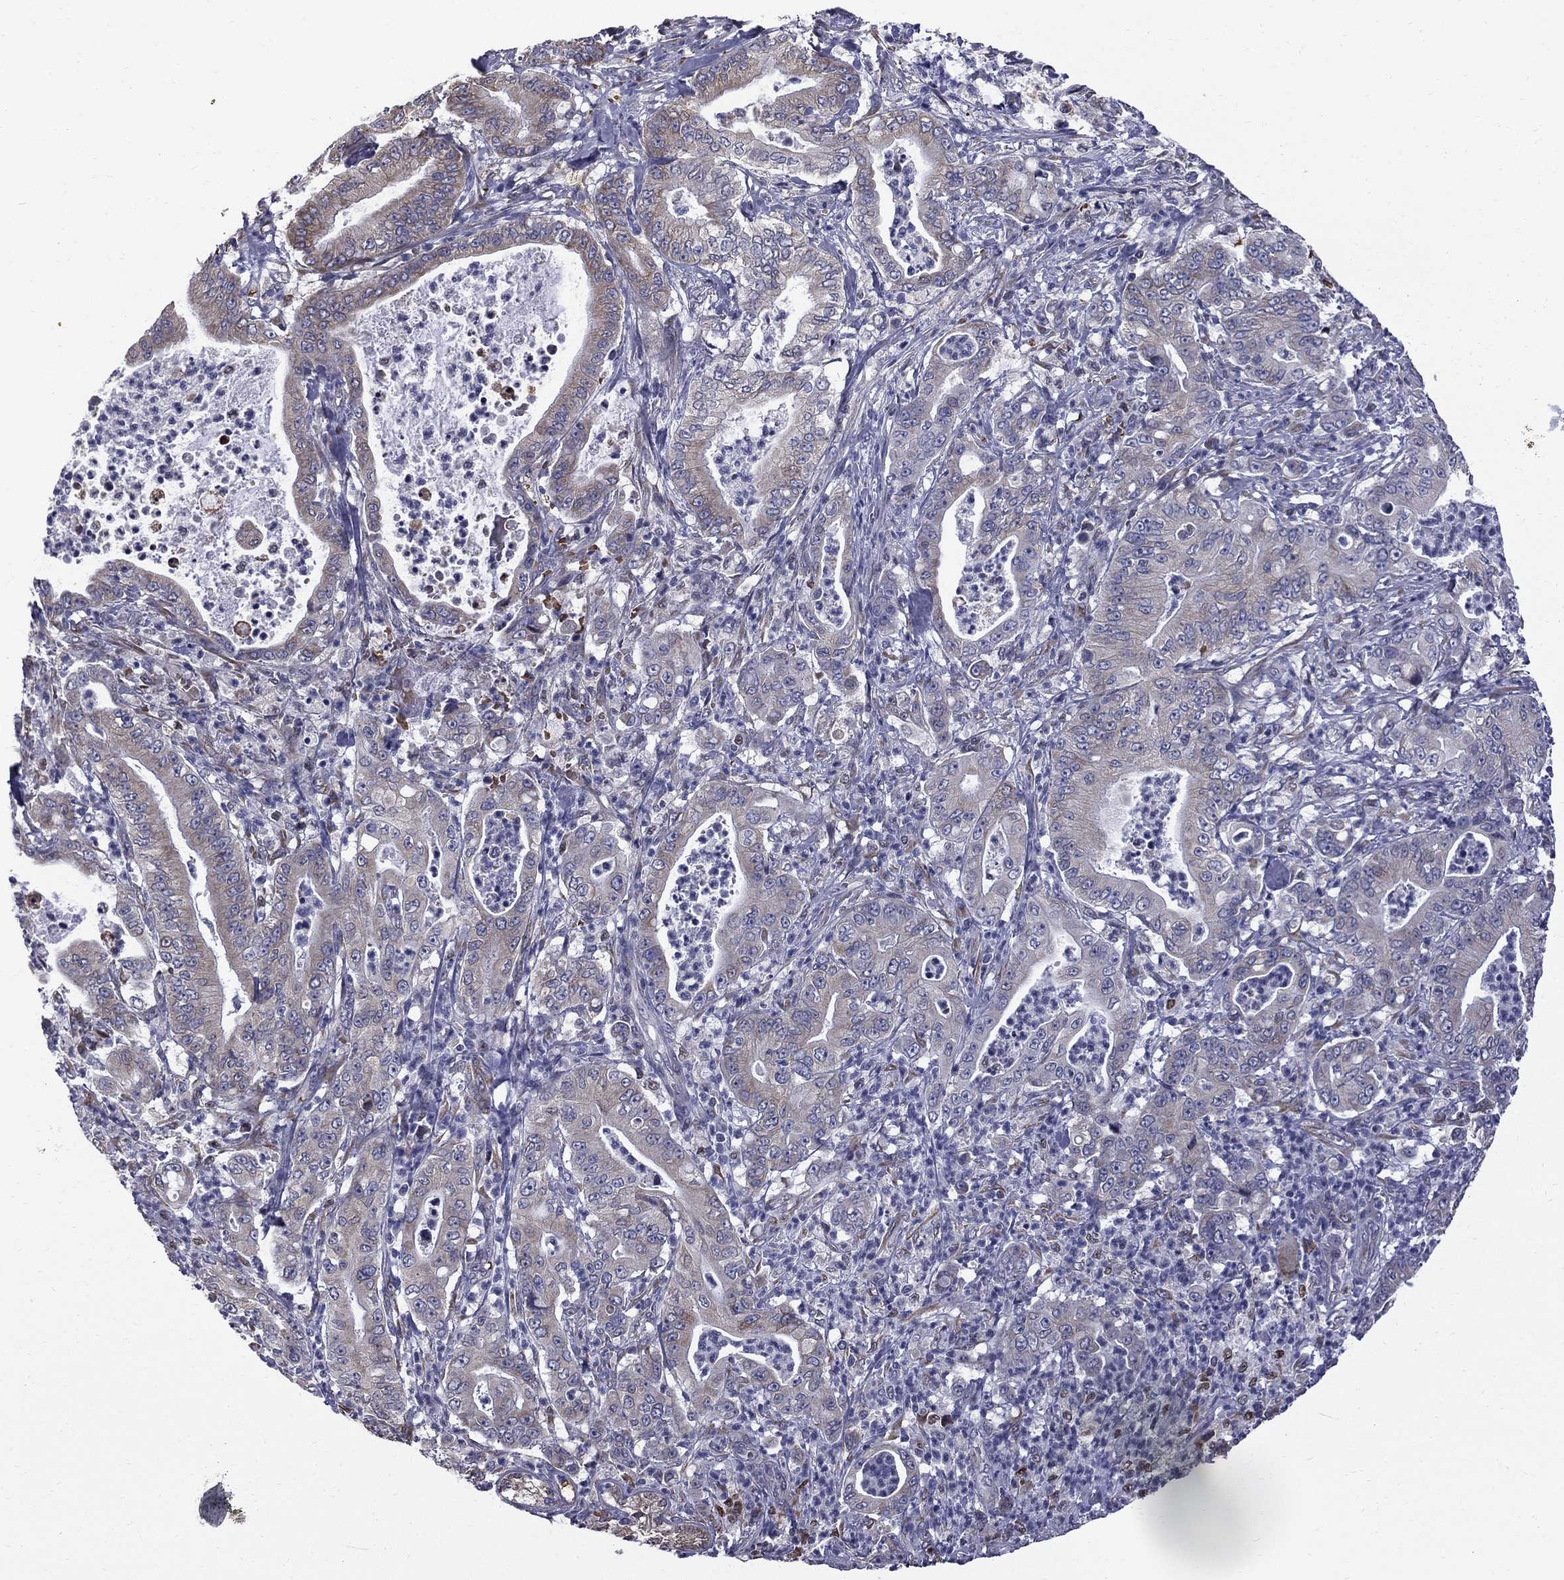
{"staining": {"intensity": "negative", "quantity": "none", "location": "none"}, "tissue": "pancreatic cancer", "cell_type": "Tumor cells", "image_type": "cancer", "snomed": [{"axis": "morphology", "description": "Adenocarcinoma, NOS"}, {"axis": "topography", "description": "Pancreas"}], "caption": "A high-resolution image shows IHC staining of adenocarcinoma (pancreatic), which demonstrates no significant positivity in tumor cells.", "gene": "HSPB2", "patient": {"sex": "male", "age": 71}}